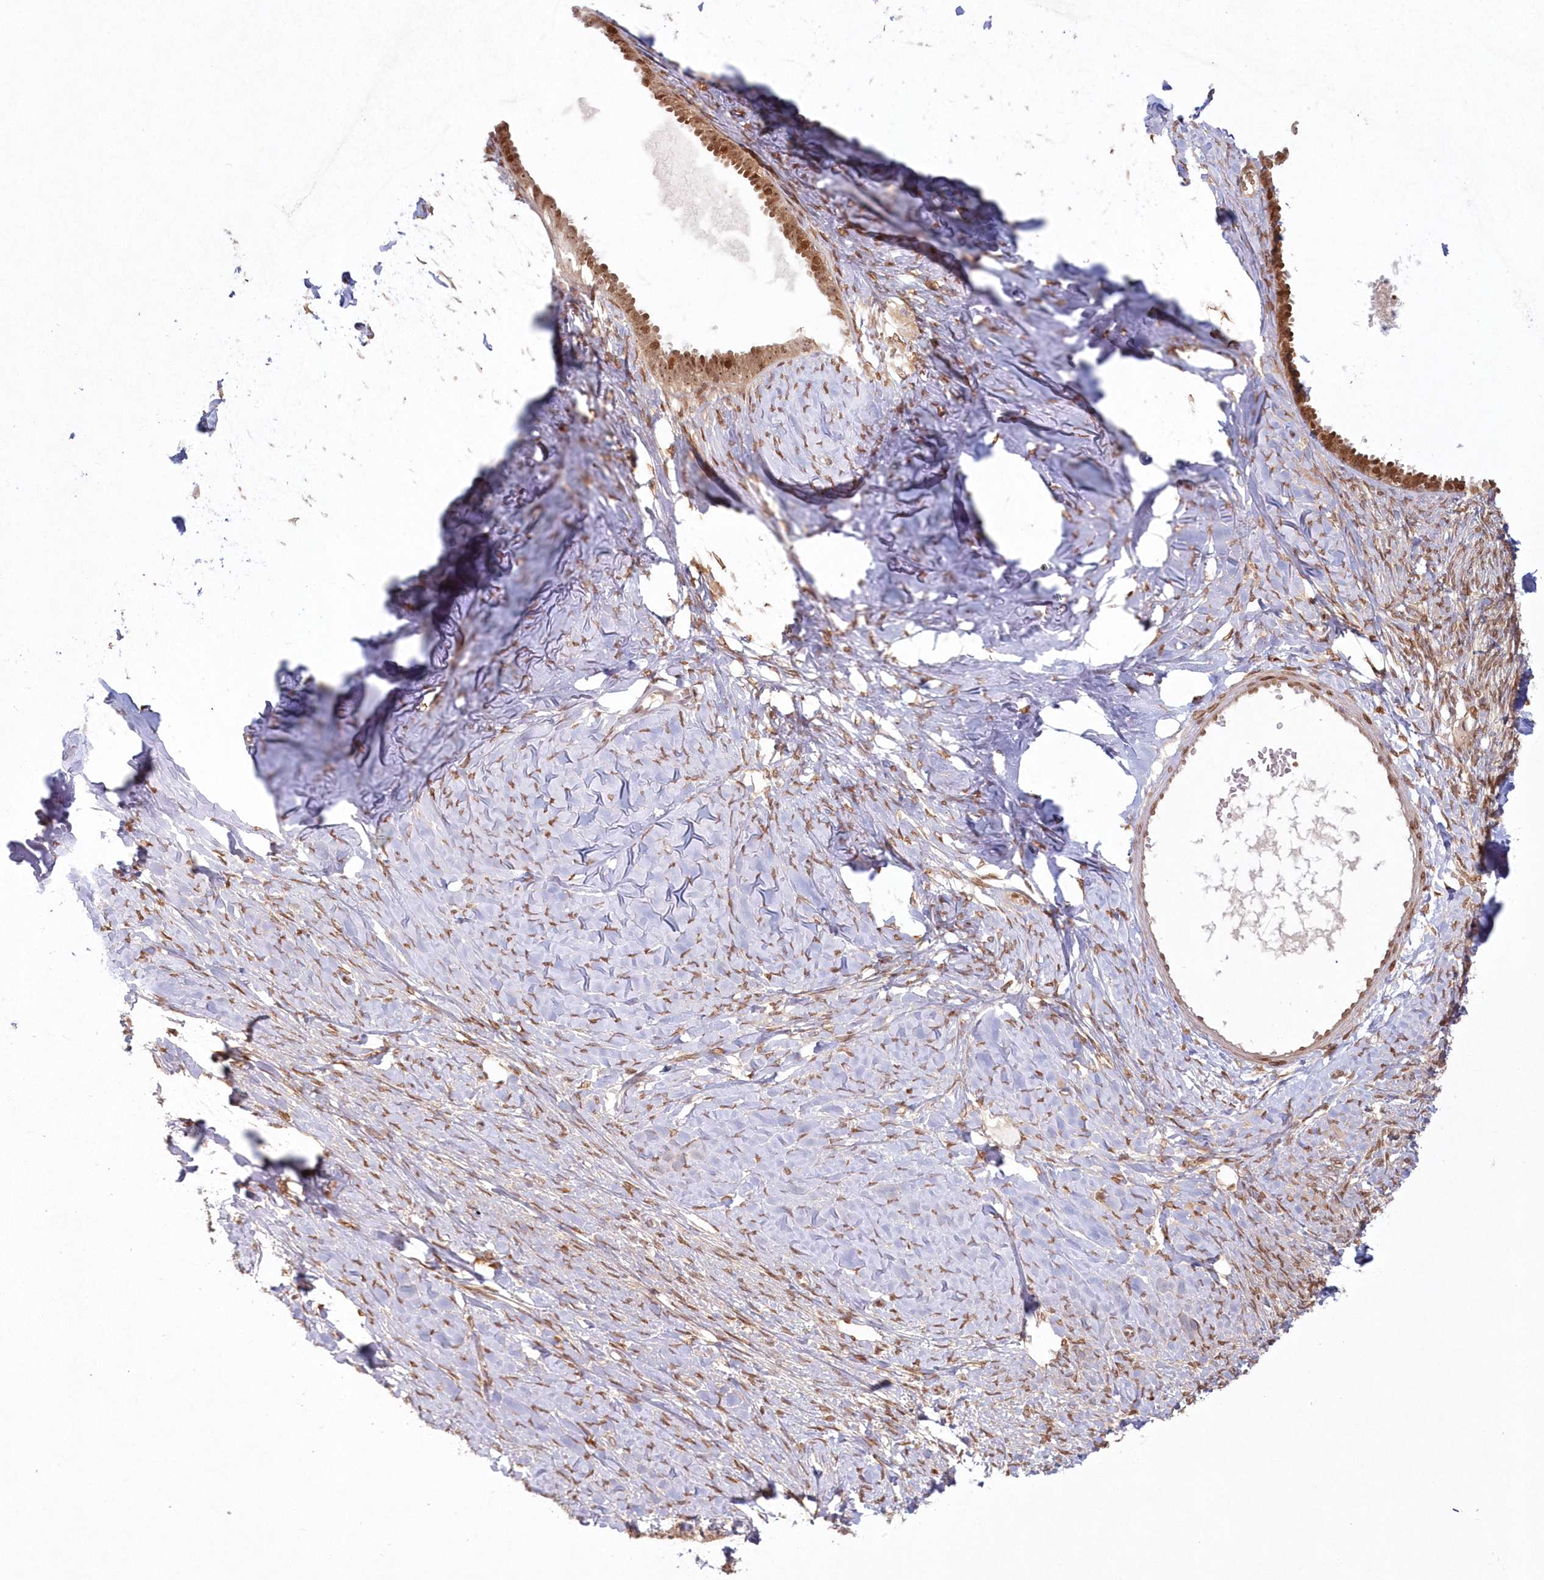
{"staining": {"intensity": "moderate", "quantity": ">75%", "location": "cytoplasmic/membranous"}, "tissue": "ovarian cancer", "cell_type": "Tumor cells", "image_type": "cancer", "snomed": [{"axis": "morphology", "description": "Cystadenocarcinoma, serous, NOS"}, {"axis": "topography", "description": "Ovary"}], "caption": "Ovarian serous cystadenocarcinoma stained with immunohistochemistry (IHC) displays moderate cytoplasmic/membranous staining in about >75% of tumor cells. (DAB IHC with brightfield microscopy, high magnification).", "gene": "TOGARAM2", "patient": {"sex": "female", "age": 79}}